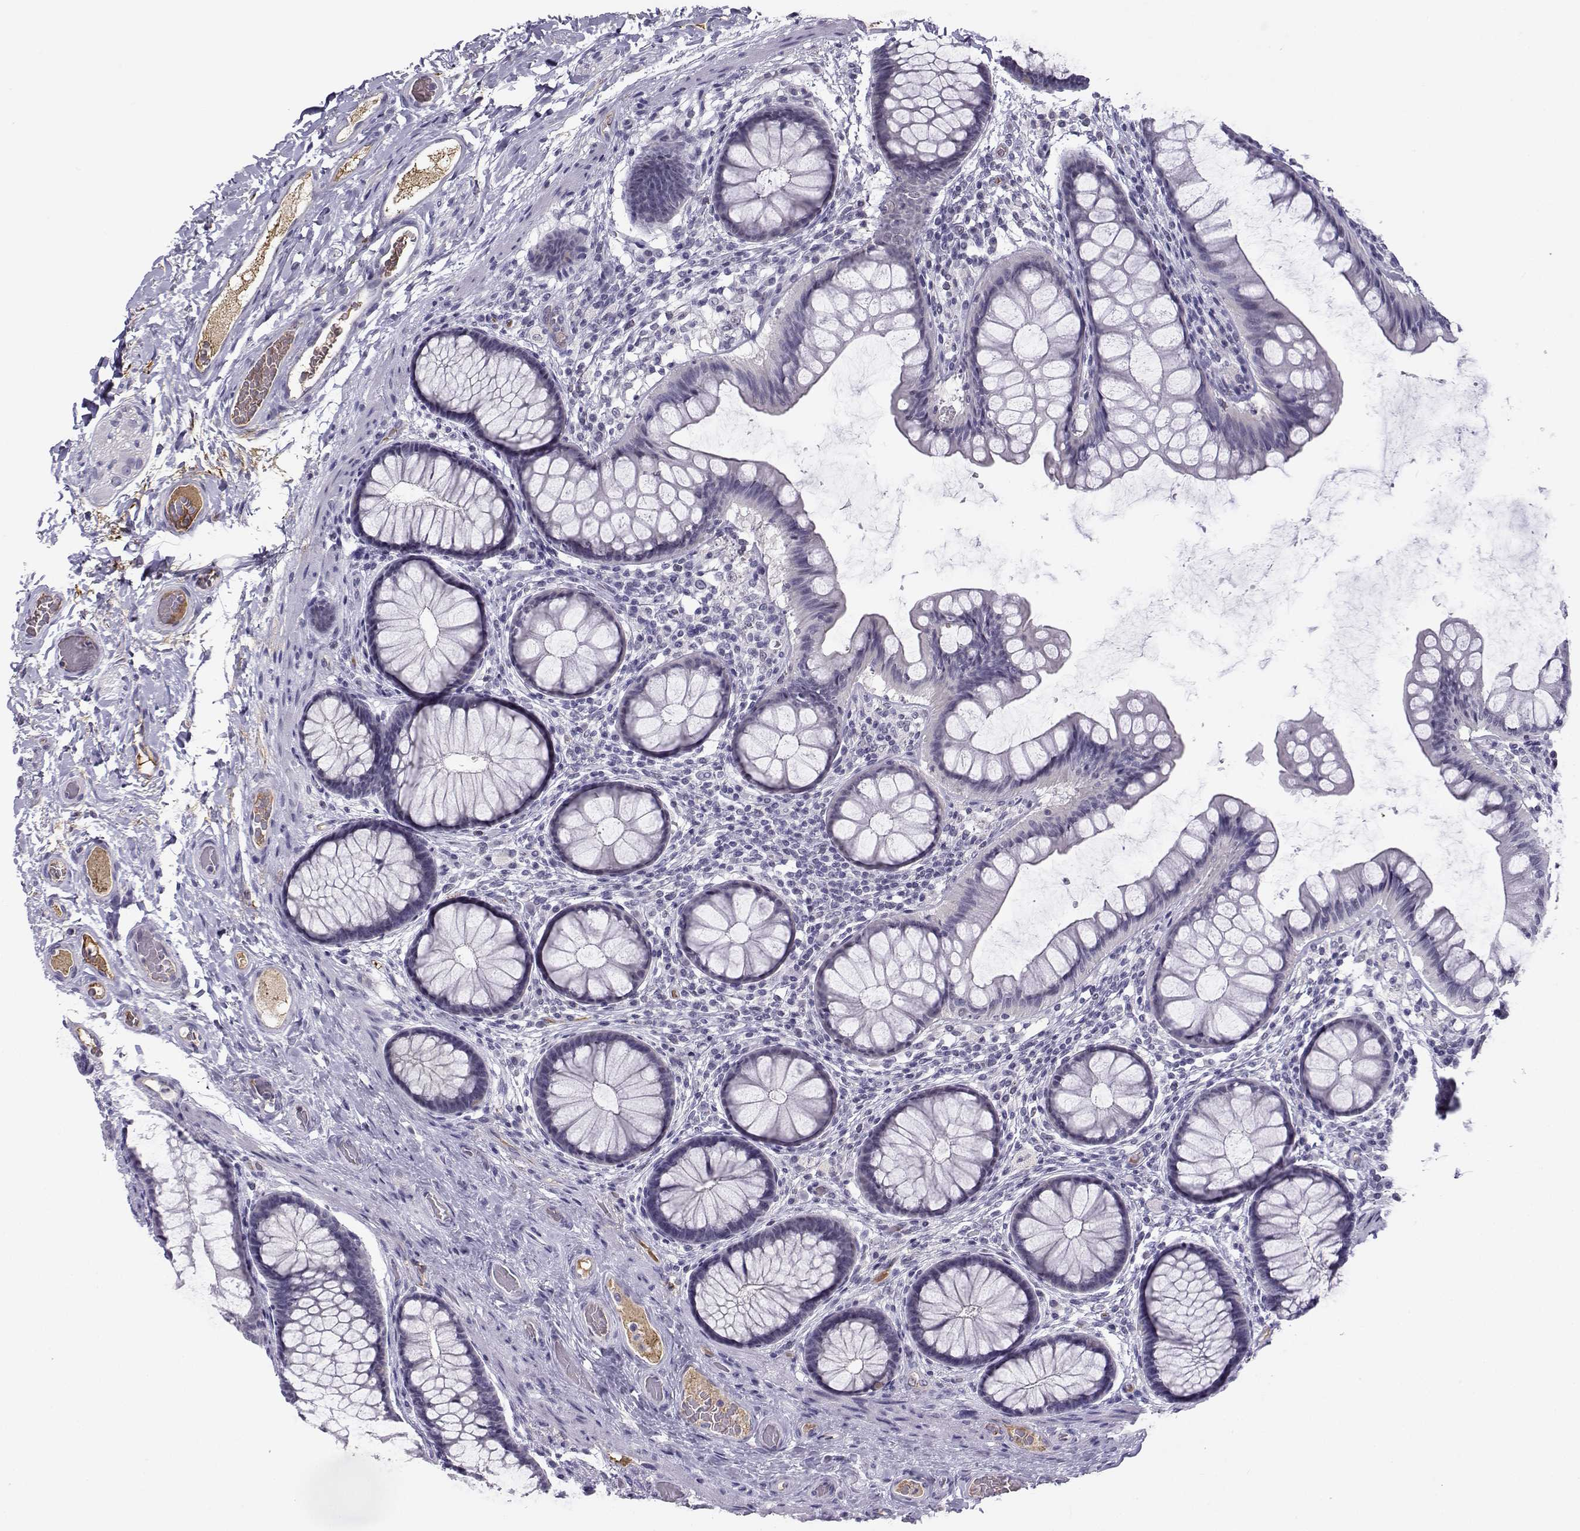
{"staining": {"intensity": "negative", "quantity": "none", "location": "none"}, "tissue": "colon", "cell_type": "Endothelial cells", "image_type": "normal", "snomed": [{"axis": "morphology", "description": "Normal tissue, NOS"}, {"axis": "topography", "description": "Colon"}], "caption": "The micrograph shows no significant staining in endothelial cells of colon. (DAB immunohistochemistry visualized using brightfield microscopy, high magnification).", "gene": "LHX1", "patient": {"sex": "female", "age": 65}}